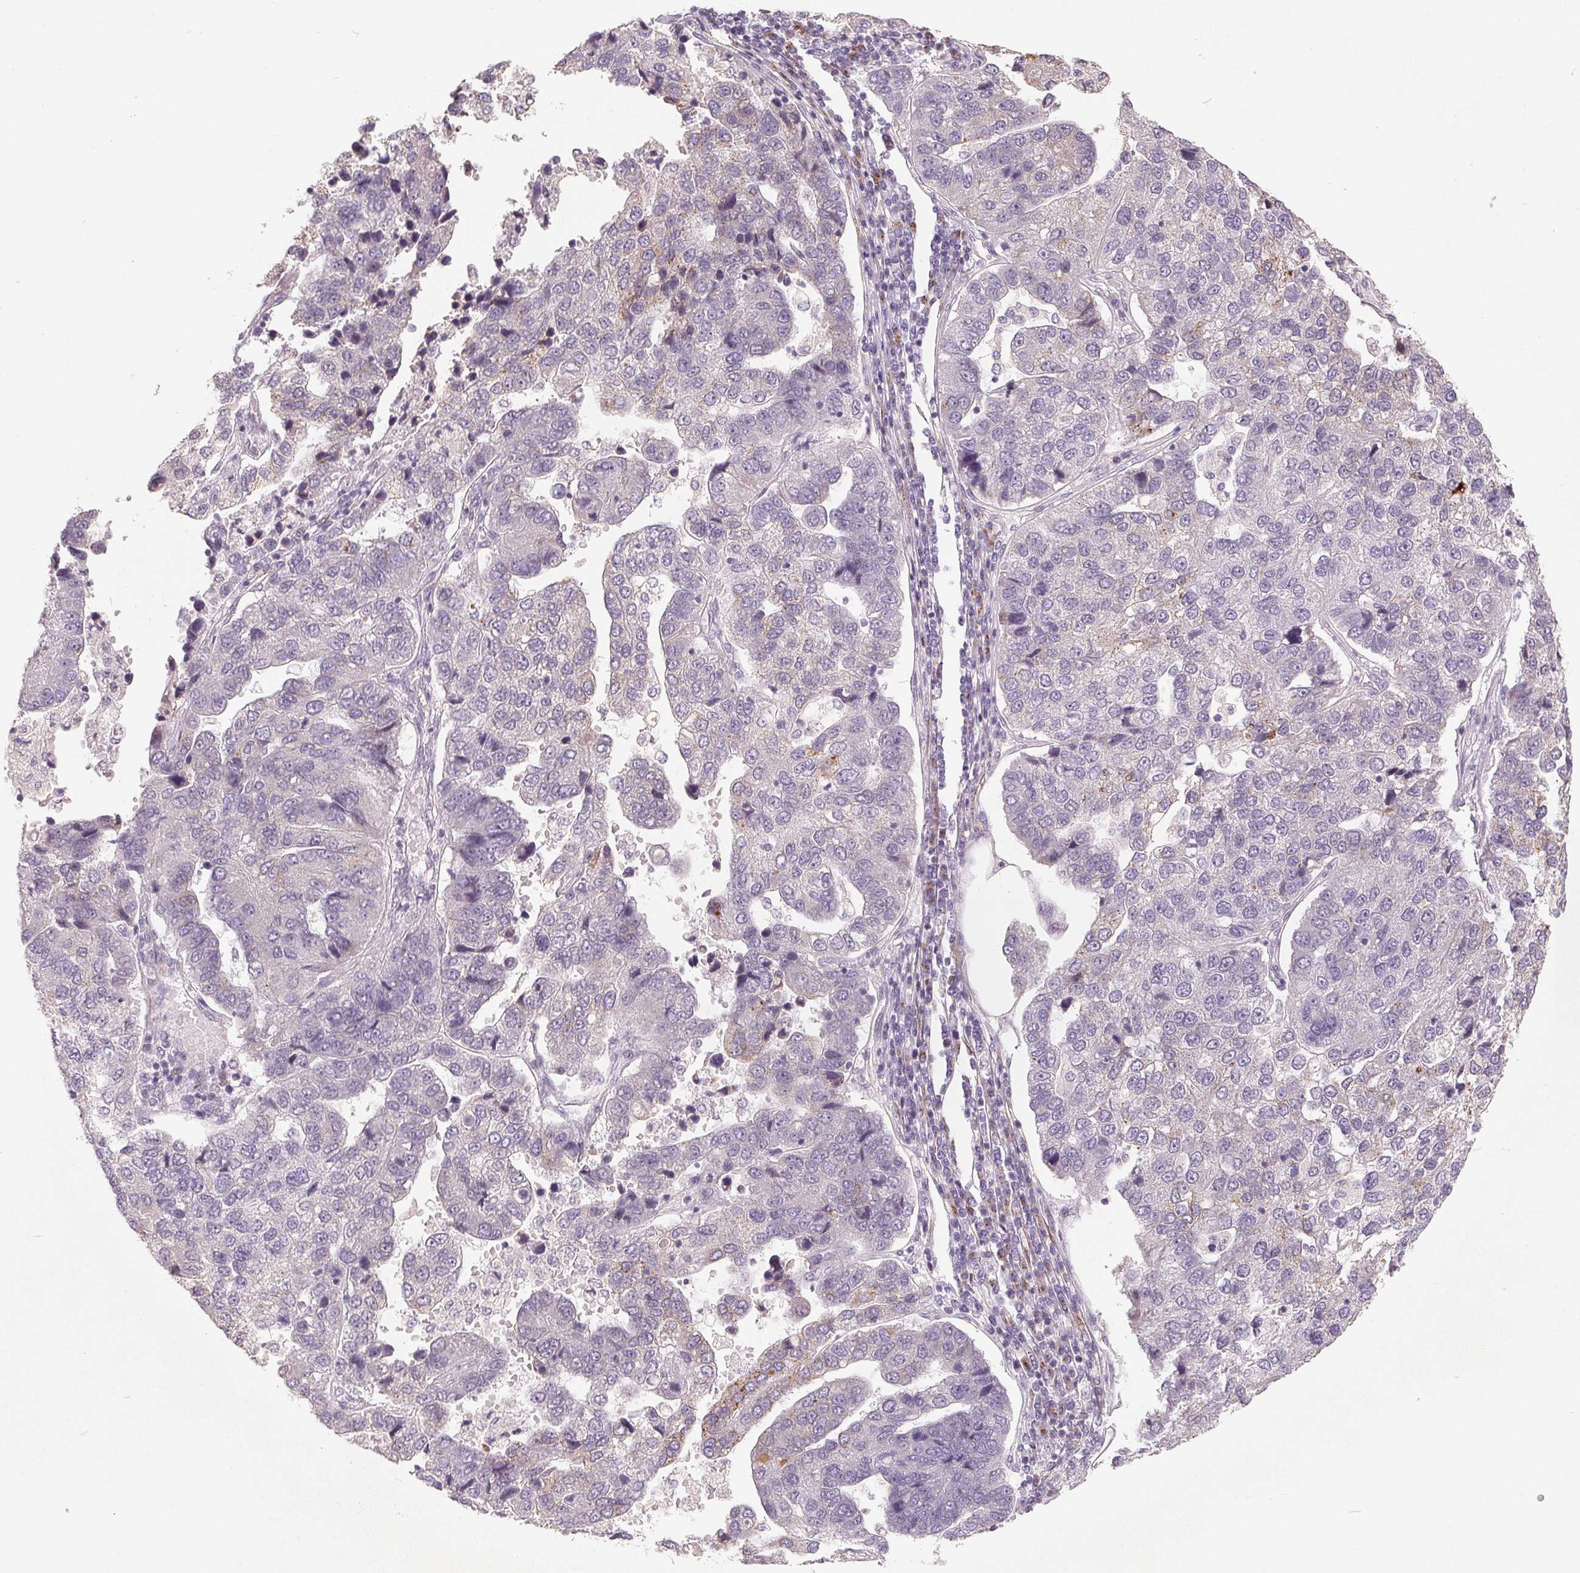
{"staining": {"intensity": "negative", "quantity": "none", "location": "none"}, "tissue": "pancreatic cancer", "cell_type": "Tumor cells", "image_type": "cancer", "snomed": [{"axis": "morphology", "description": "Adenocarcinoma, NOS"}, {"axis": "topography", "description": "Pancreas"}], "caption": "Immunohistochemistry micrograph of neoplastic tissue: human pancreatic cancer stained with DAB (3,3'-diaminobenzidine) exhibits no significant protein positivity in tumor cells.", "gene": "TMSB15B", "patient": {"sex": "female", "age": 61}}